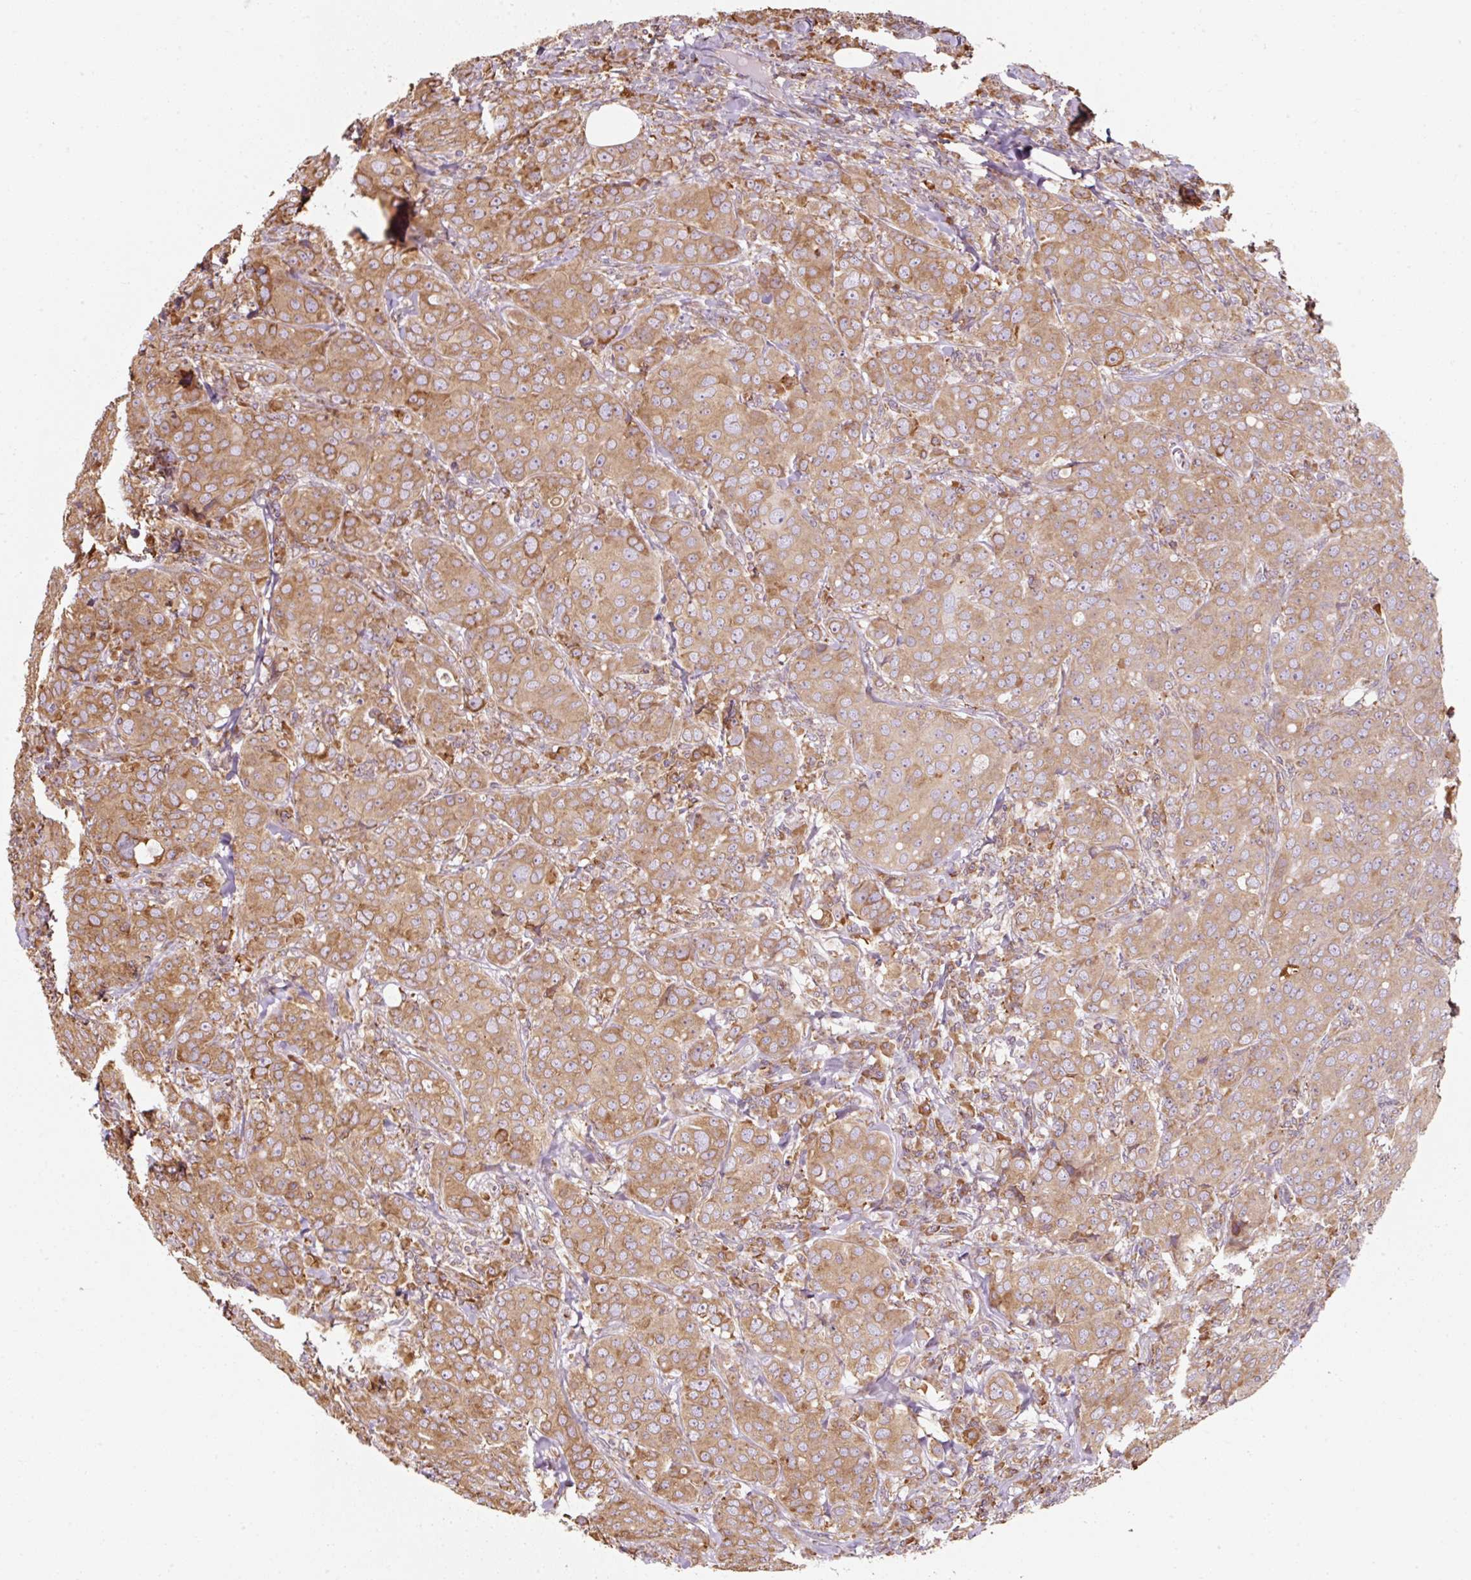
{"staining": {"intensity": "moderate", "quantity": ">75%", "location": "cytoplasmic/membranous"}, "tissue": "breast cancer", "cell_type": "Tumor cells", "image_type": "cancer", "snomed": [{"axis": "morphology", "description": "Duct carcinoma"}, {"axis": "topography", "description": "Breast"}], "caption": "Breast cancer stained with a protein marker shows moderate staining in tumor cells.", "gene": "PRKCSH", "patient": {"sex": "female", "age": 43}}